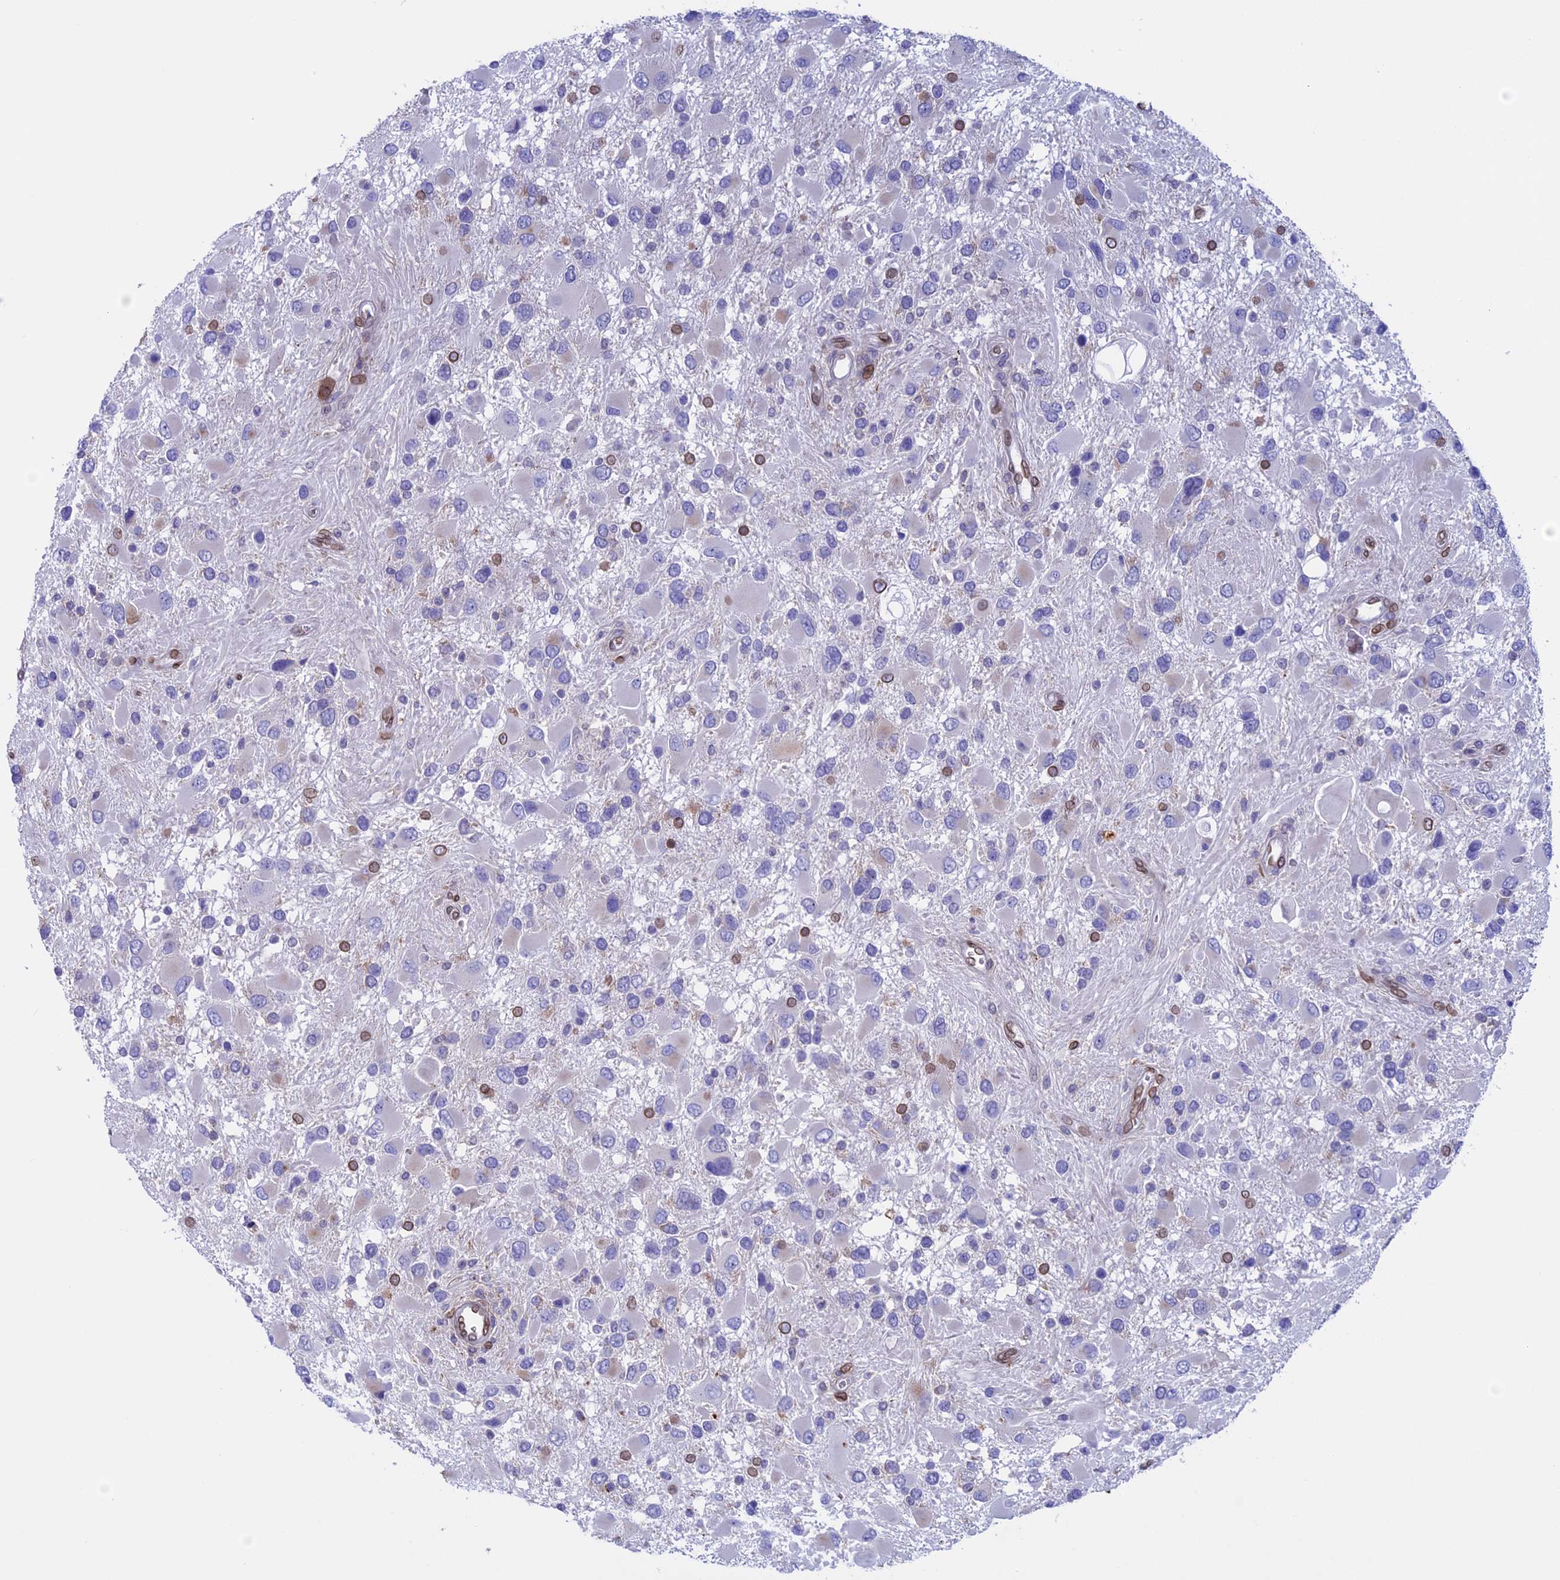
{"staining": {"intensity": "weak", "quantity": "<25%", "location": "cytoplasmic/membranous,nuclear"}, "tissue": "glioma", "cell_type": "Tumor cells", "image_type": "cancer", "snomed": [{"axis": "morphology", "description": "Glioma, malignant, High grade"}, {"axis": "topography", "description": "Brain"}], "caption": "Photomicrograph shows no protein staining in tumor cells of glioma tissue.", "gene": "TMPRSS7", "patient": {"sex": "male", "age": 53}}